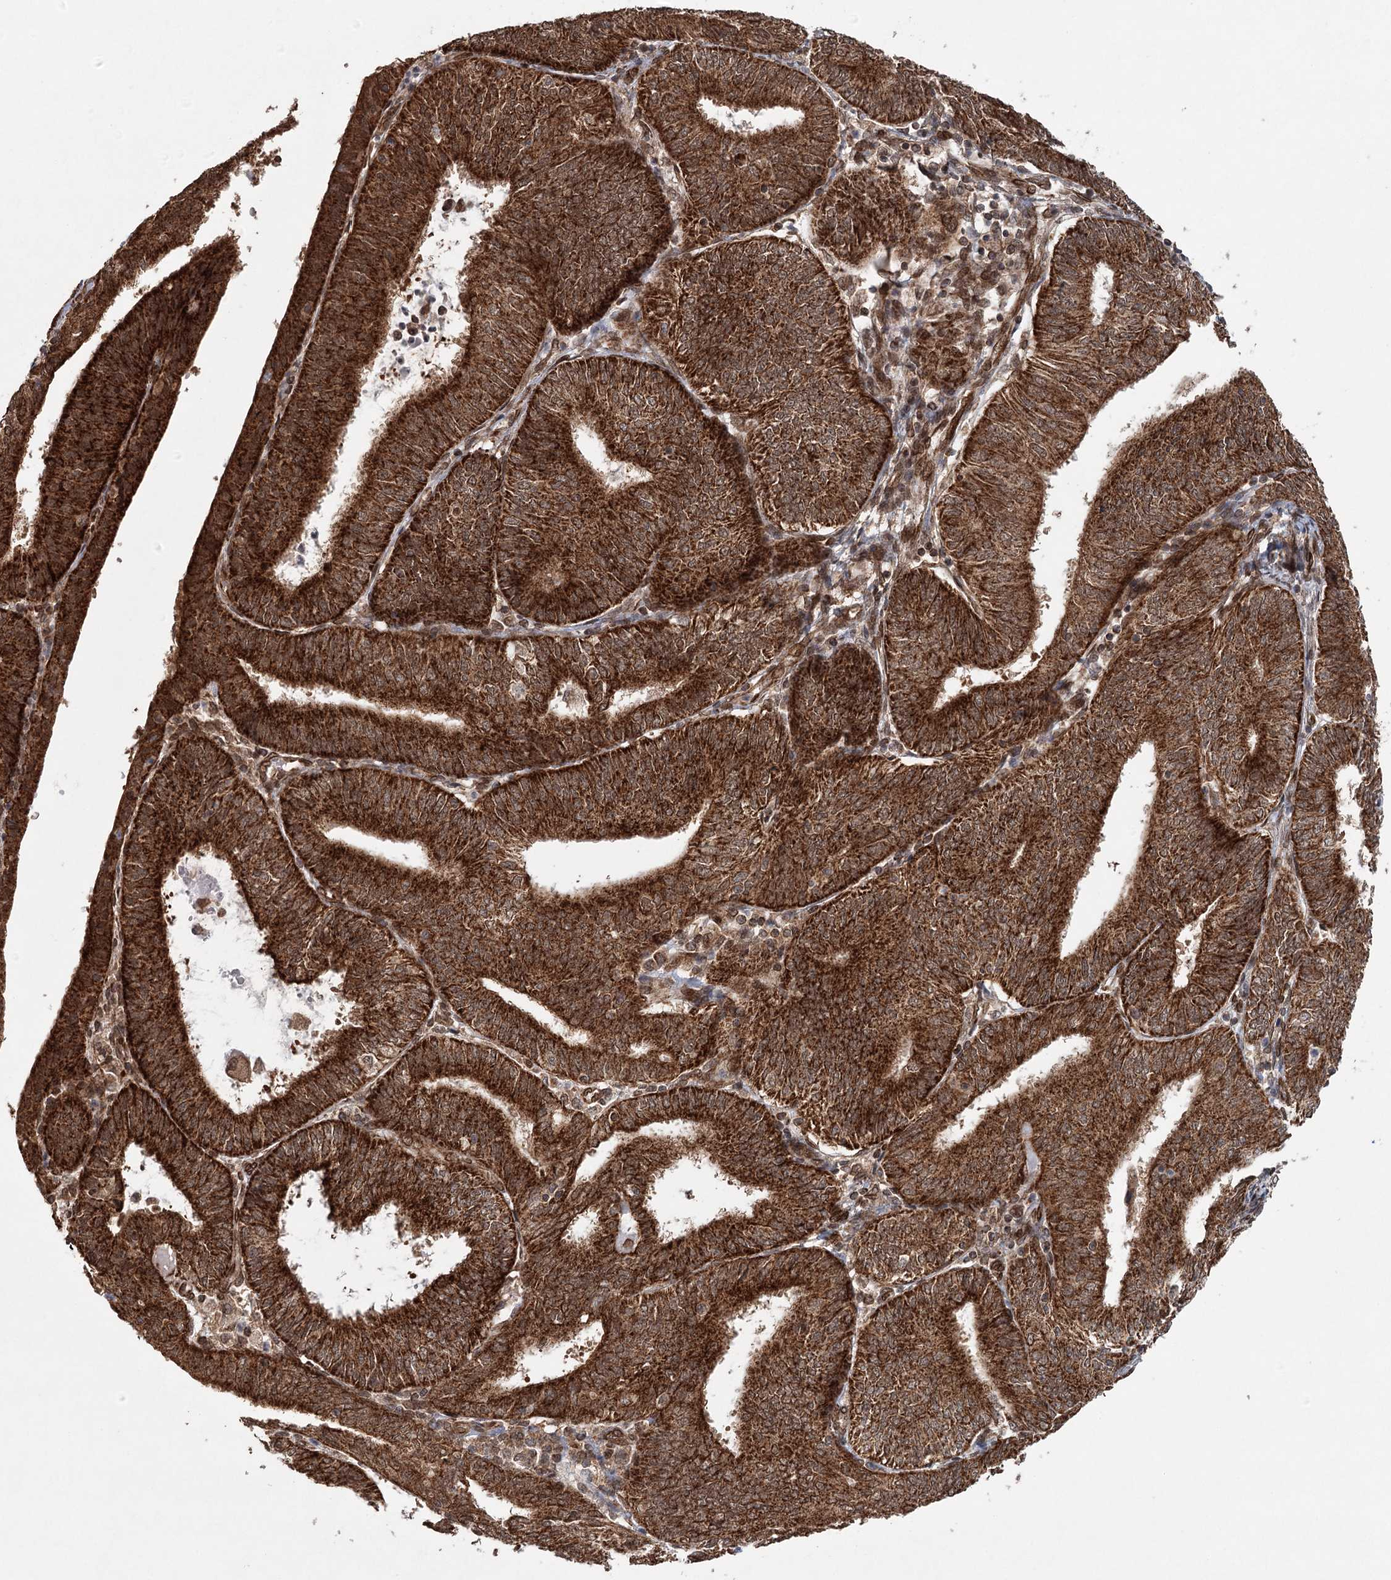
{"staining": {"intensity": "strong", "quantity": ">75%", "location": "cytoplasmic/membranous"}, "tissue": "endometrial cancer", "cell_type": "Tumor cells", "image_type": "cancer", "snomed": [{"axis": "morphology", "description": "Adenocarcinoma, NOS"}, {"axis": "topography", "description": "Endometrium"}], "caption": "Protein analysis of endometrial cancer tissue demonstrates strong cytoplasmic/membranous staining in approximately >75% of tumor cells.", "gene": "BCKDHA", "patient": {"sex": "female", "age": 58}}